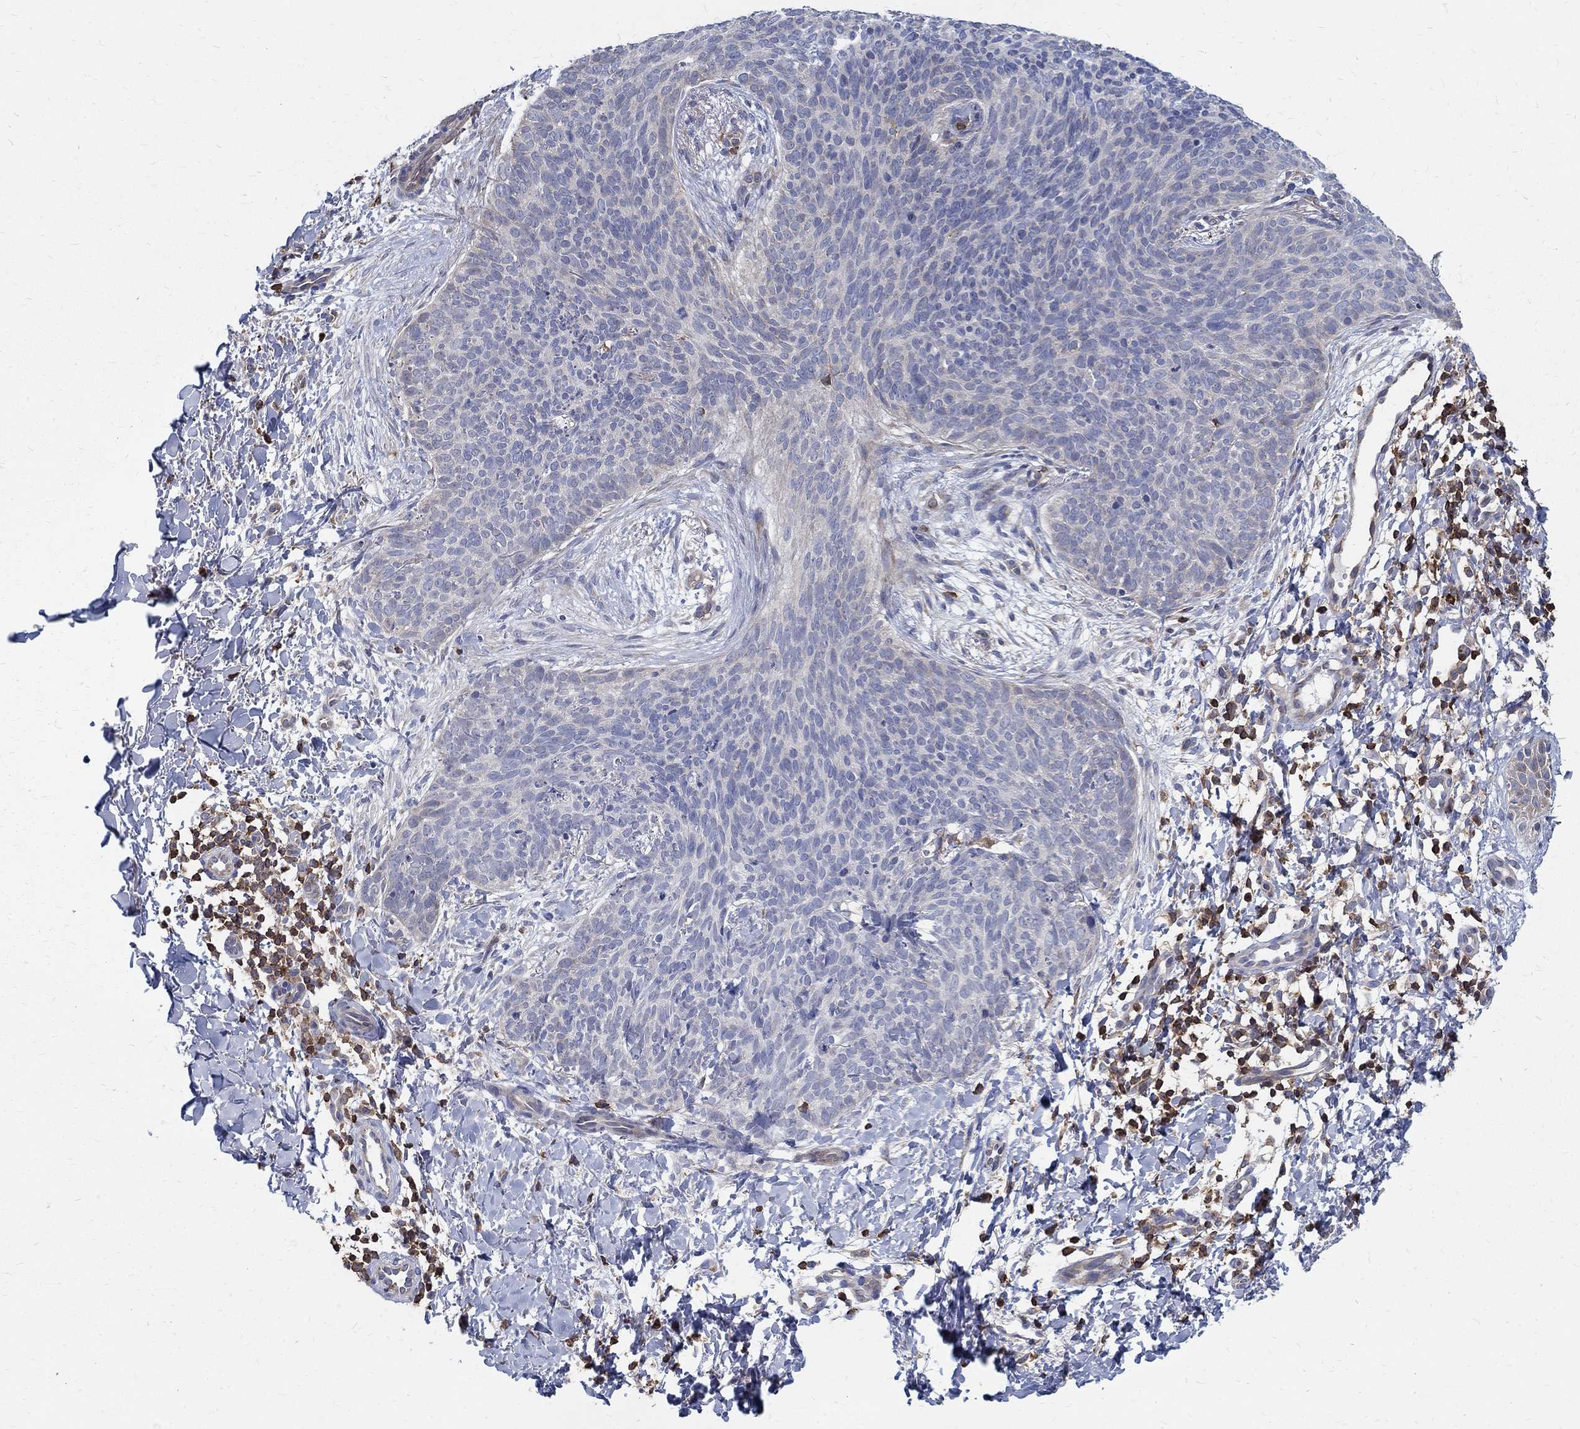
{"staining": {"intensity": "negative", "quantity": "none", "location": "none"}, "tissue": "skin cancer", "cell_type": "Tumor cells", "image_type": "cancer", "snomed": [{"axis": "morphology", "description": "Basal cell carcinoma"}, {"axis": "topography", "description": "Skin"}], "caption": "A micrograph of human skin cancer is negative for staining in tumor cells.", "gene": "AGAP2", "patient": {"sex": "male", "age": 64}}